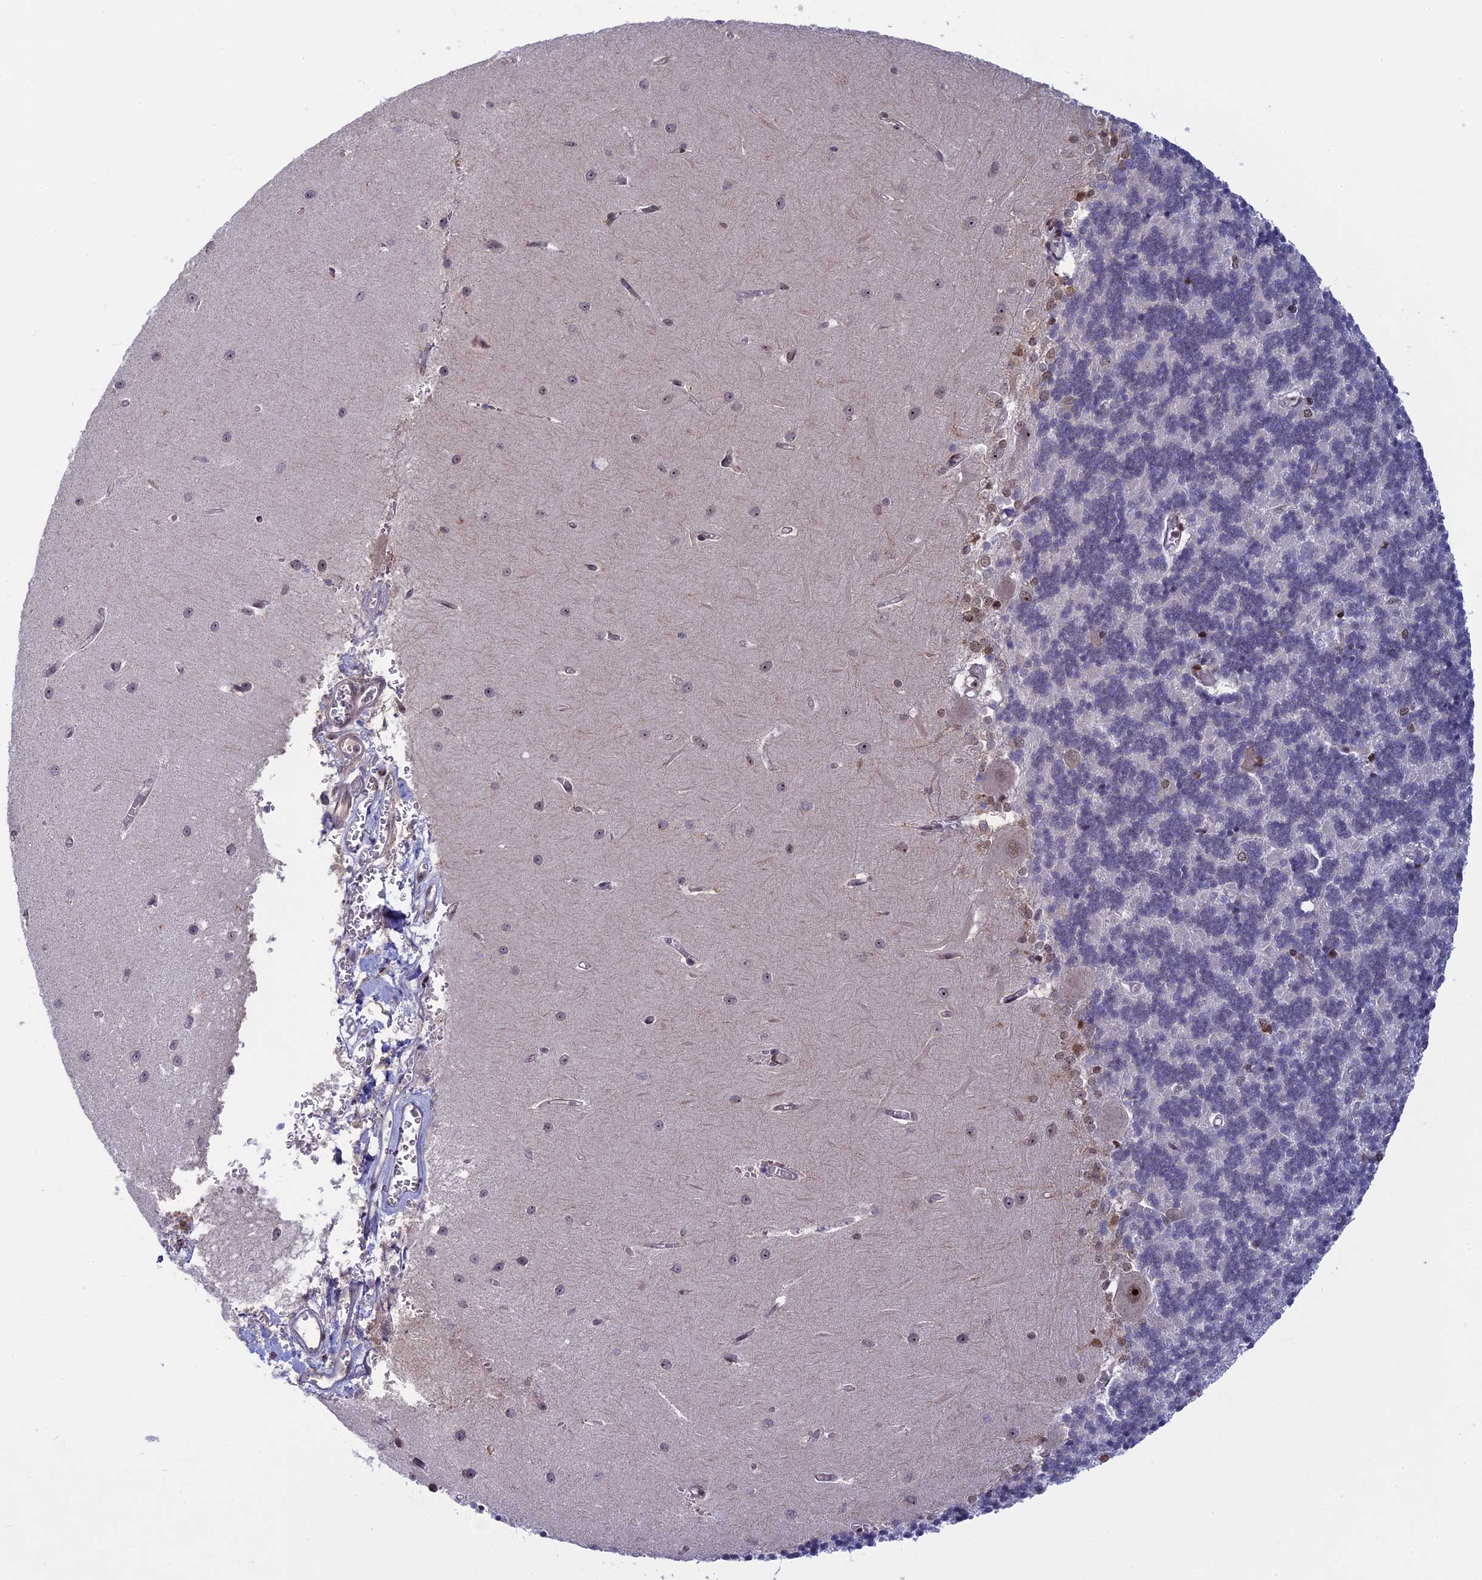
{"staining": {"intensity": "weak", "quantity": "<25%", "location": "nuclear"}, "tissue": "cerebellum", "cell_type": "Cells in granular layer", "image_type": "normal", "snomed": [{"axis": "morphology", "description": "Normal tissue, NOS"}, {"axis": "topography", "description": "Cerebellum"}], "caption": "A high-resolution histopathology image shows IHC staining of unremarkable cerebellum, which shows no significant expression in cells in granular layer.", "gene": "CCDC86", "patient": {"sex": "male", "age": 37}}